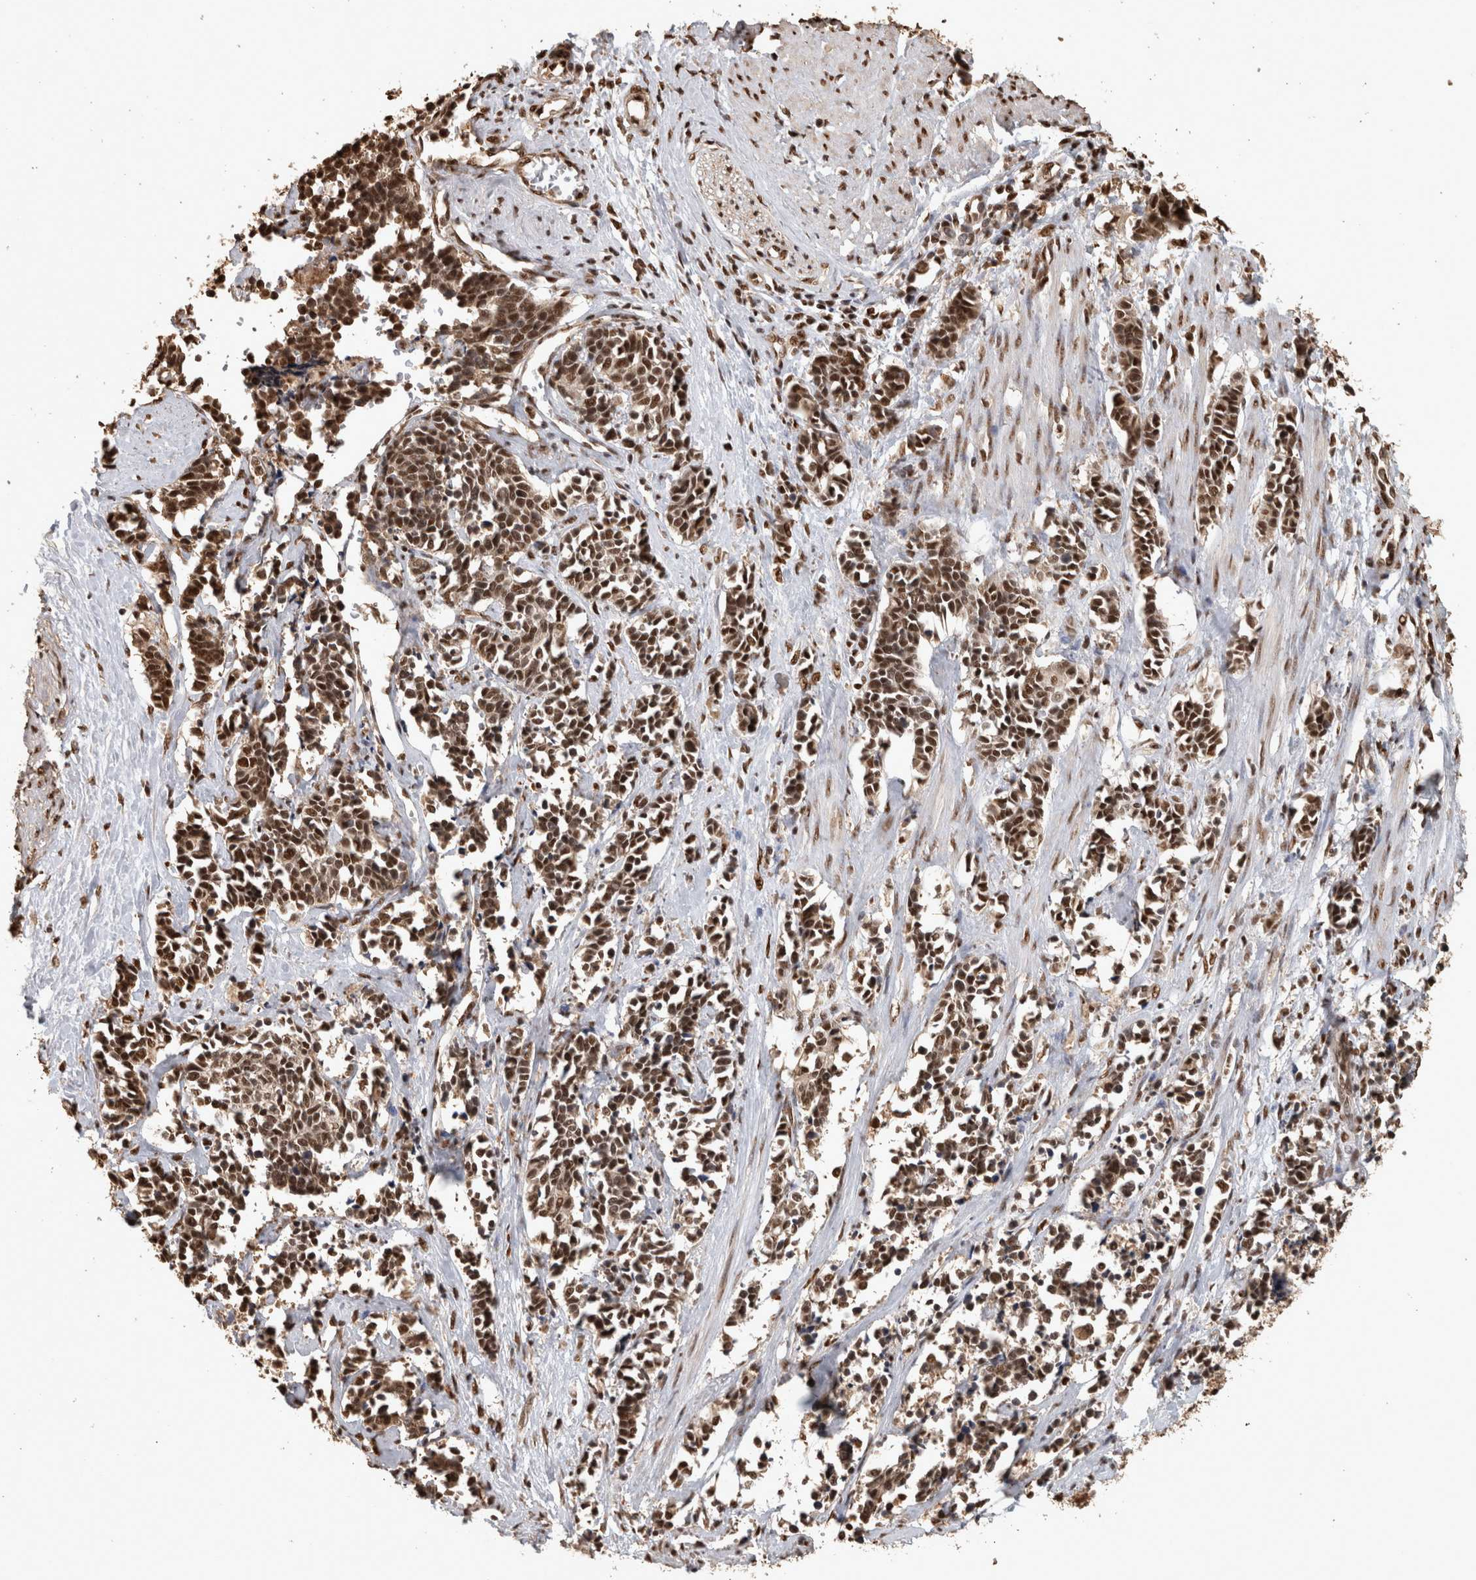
{"staining": {"intensity": "strong", "quantity": ">75%", "location": "nuclear"}, "tissue": "cervical cancer", "cell_type": "Tumor cells", "image_type": "cancer", "snomed": [{"axis": "morphology", "description": "Squamous cell carcinoma, NOS"}, {"axis": "topography", "description": "Cervix"}], "caption": "Protein staining demonstrates strong nuclear positivity in approximately >75% of tumor cells in squamous cell carcinoma (cervical).", "gene": "RAD50", "patient": {"sex": "female", "age": 35}}